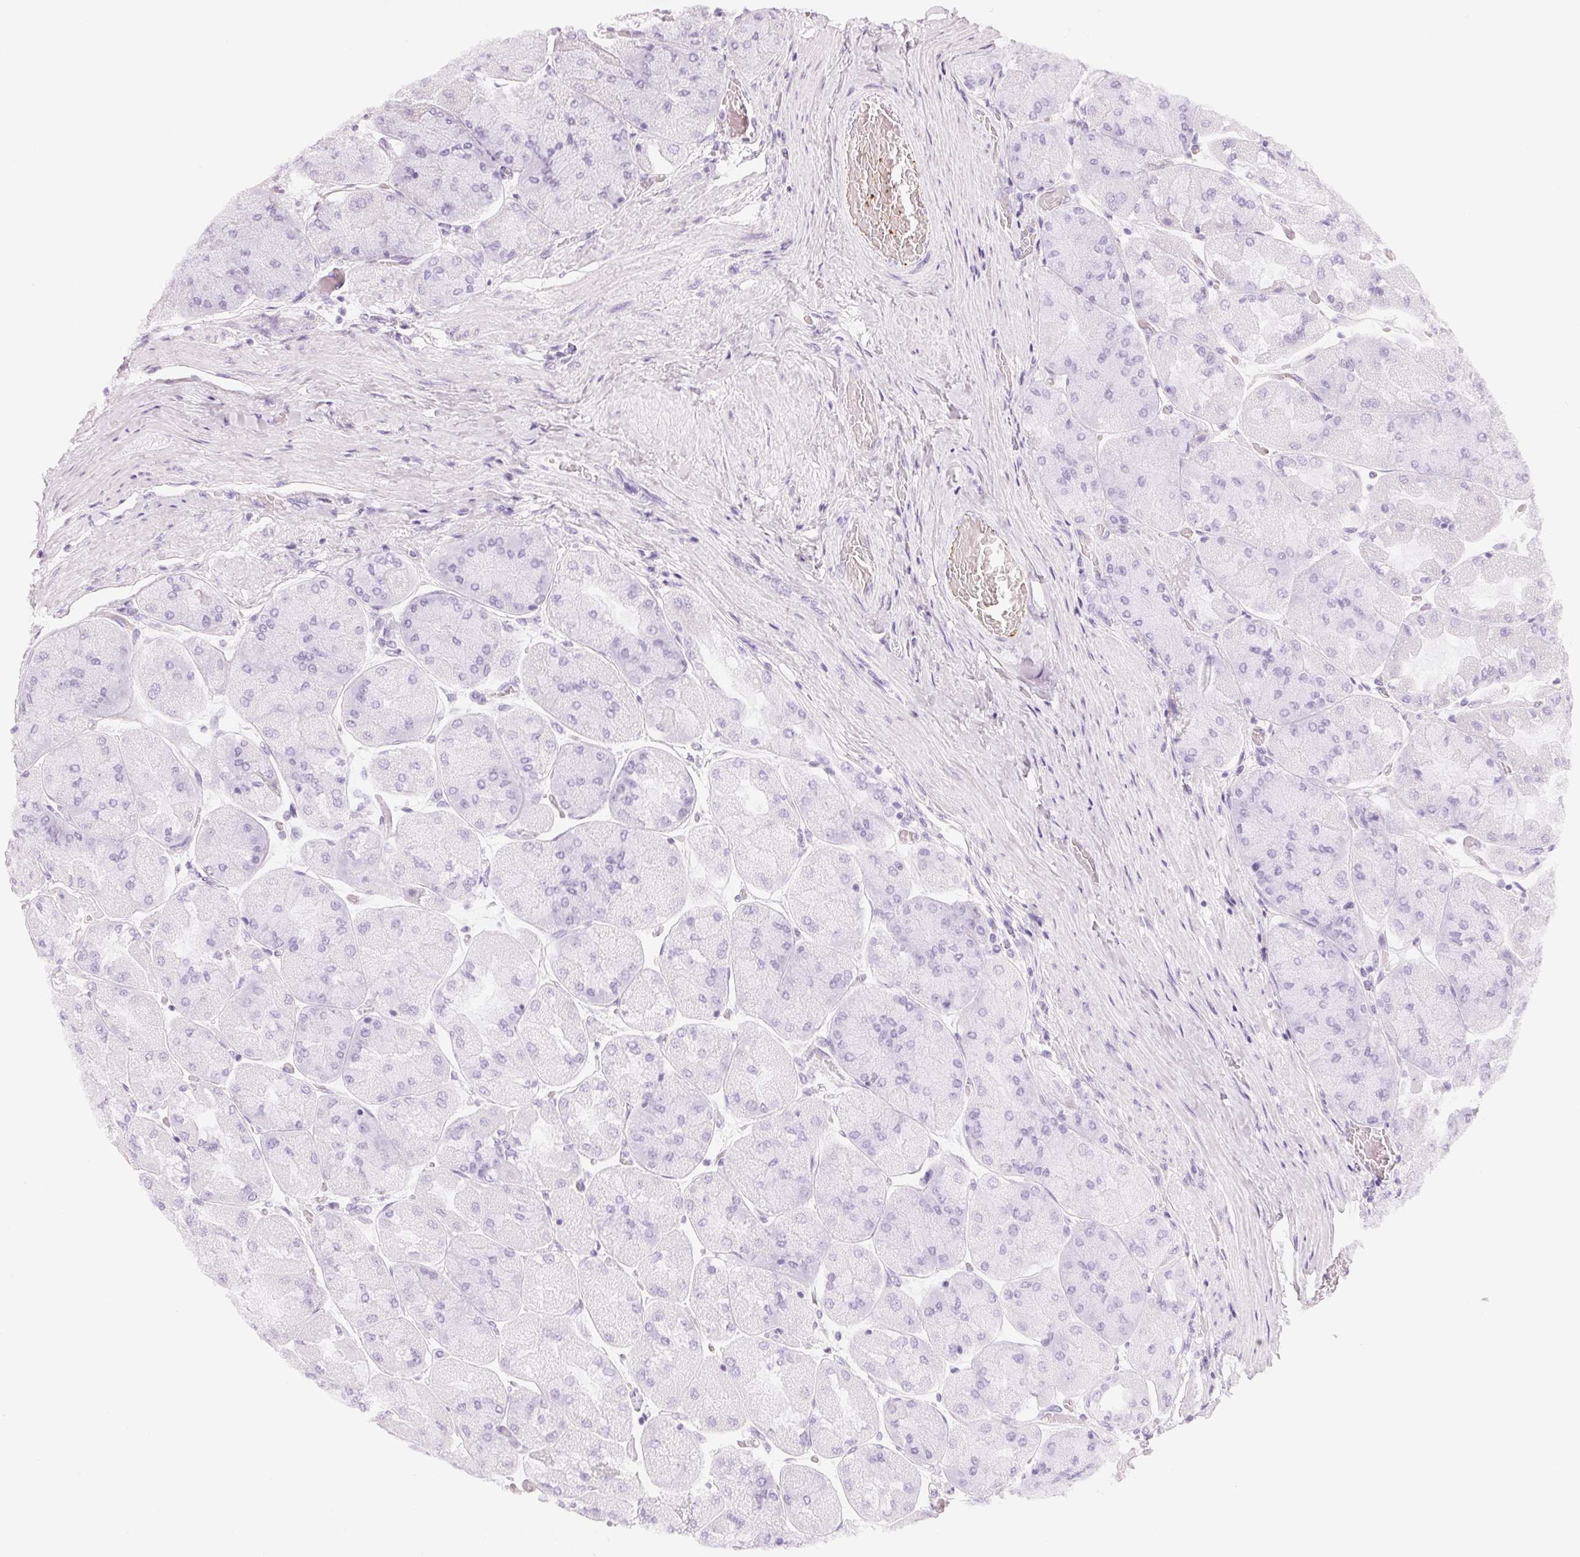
{"staining": {"intensity": "negative", "quantity": "none", "location": "none"}, "tissue": "stomach", "cell_type": "Glandular cells", "image_type": "normal", "snomed": [{"axis": "morphology", "description": "Normal tissue, NOS"}, {"axis": "topography", "description": "Stomach"}], "caption": "Immunohistochemistry image of benign stomach: stomach stained with DAB (3,3'-diaminobenzidine) shows no significant protein positivity in glandular cells.", "gene": "CFHR2", "patient": {"sex": "female", "age": 61}}